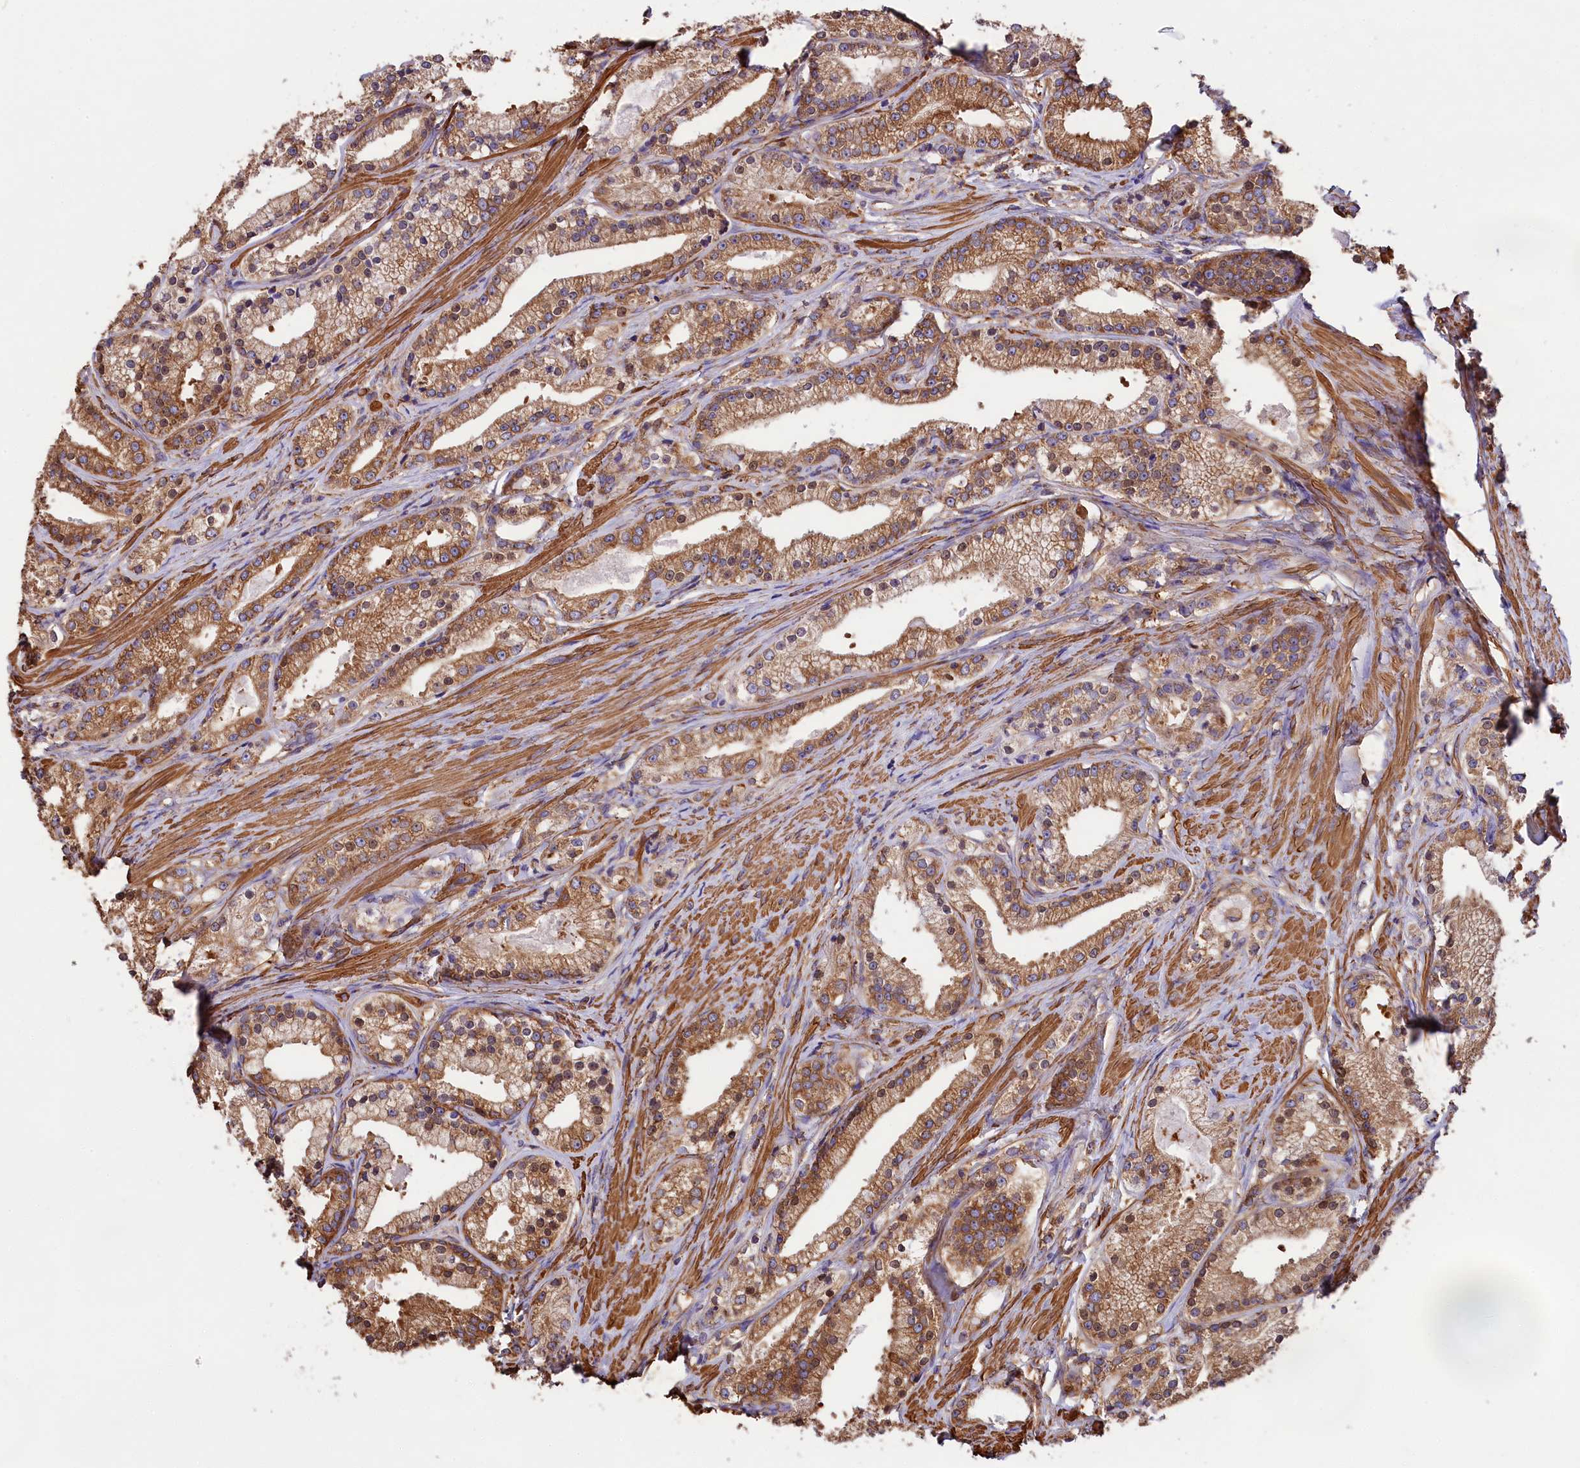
{"staining": {"intensity": "moderate", "quantity": ">75%", "location": "cytoplasmic/membranous,nuclear"}, "tissue": "prostate cancer", "cell_type": "Tumor cells", "image_type": "cancer", "snomed": [{"axis": "morphology", "description": "Adenocarcinoma, Low grade"}, {"axis": "topography", "description": "Prostate"}], "caption": "Immunohistochemistry (IHC) micrograph of human adenocarcinoma (low-grade) (prostate) stained for a protein (brown), which reveals medium levels of moderate cytoplasmic/membranous and nuclear staining in approximately >75% of tumor cells.", "gene": "GYS1", "patient": {"sex": "male", "age": 57}}